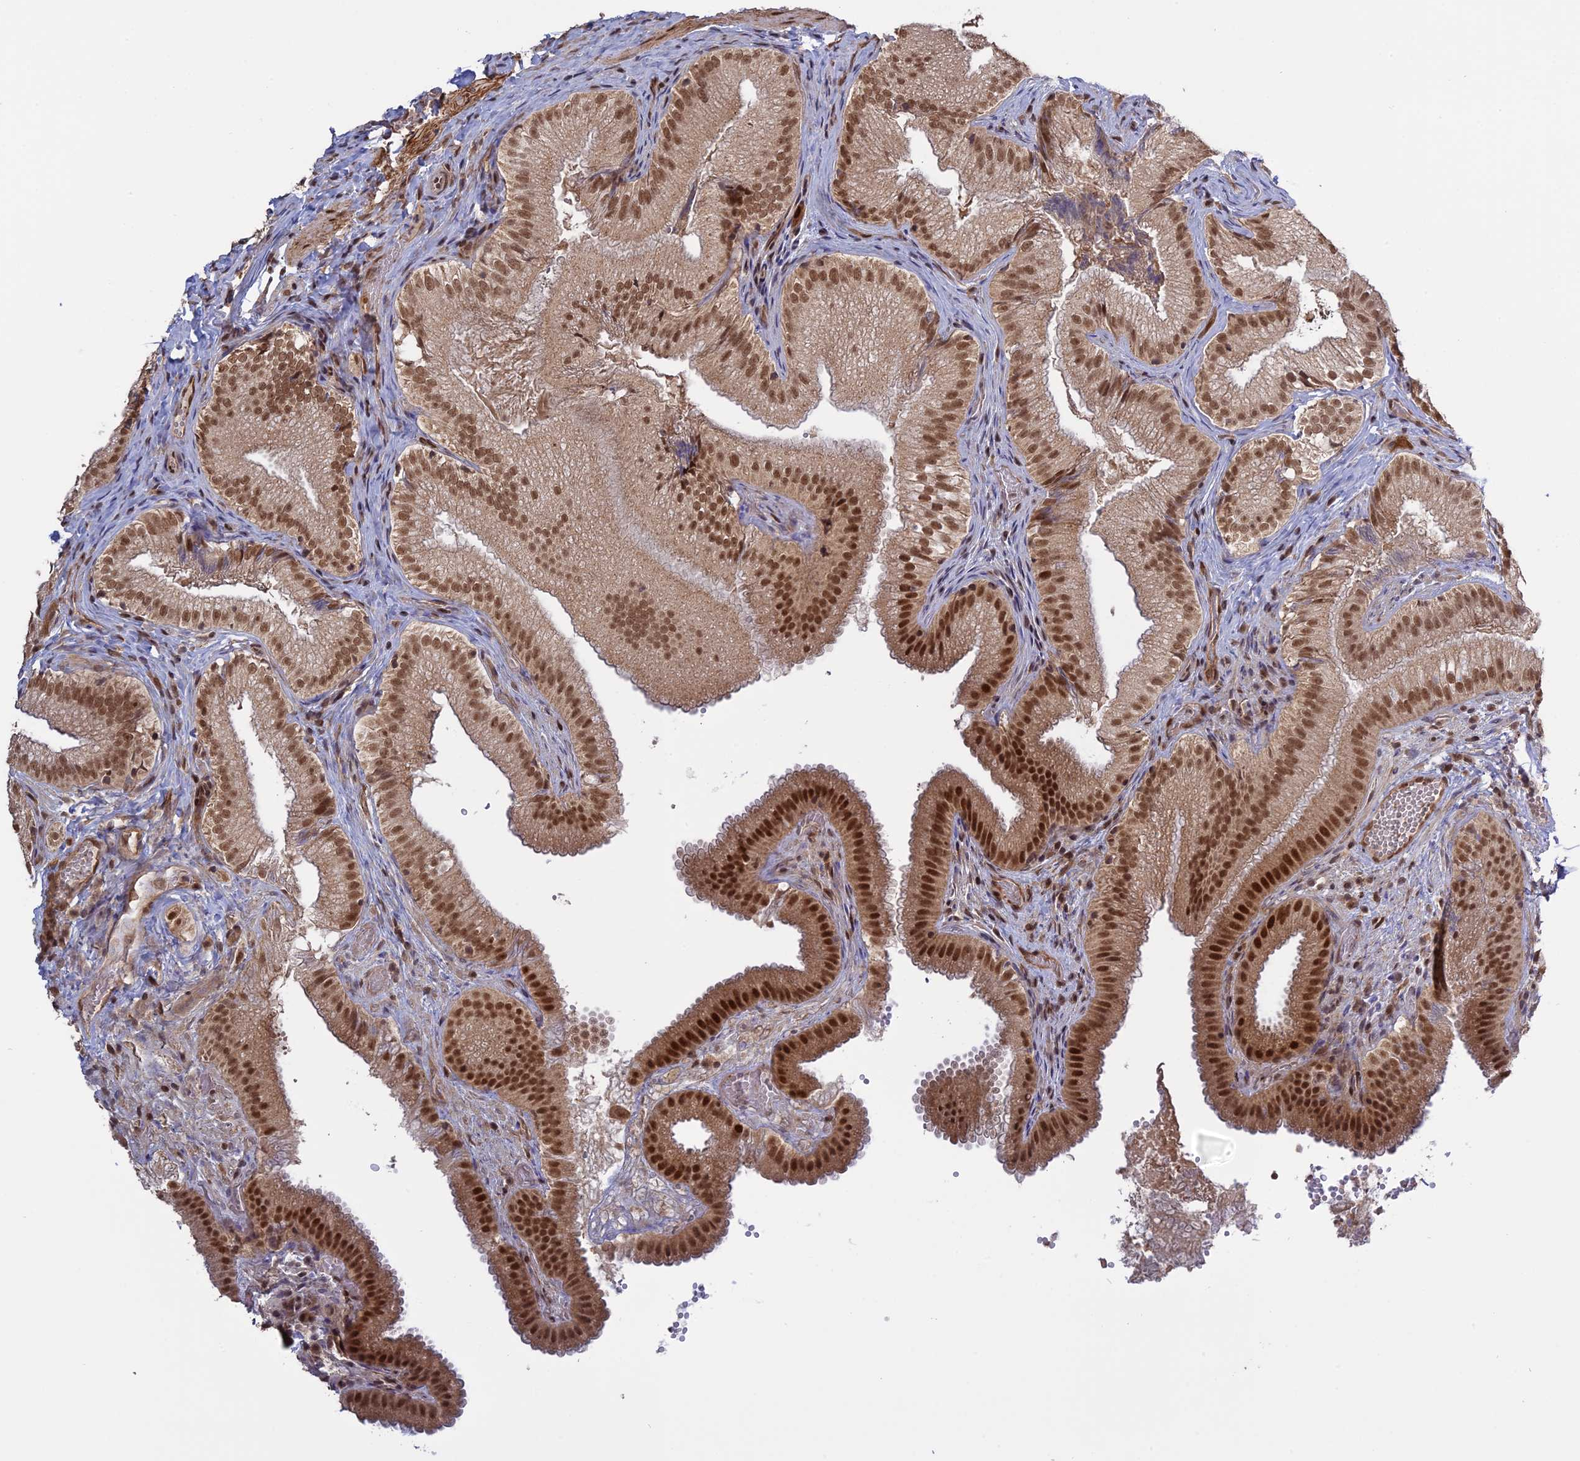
{"staining": {"intensity": "moderate", "quantity": ">75%", "location": "cytoplasmic/membranous,nuclear"}, "tissue": "gallbladder", "cell_type": "Glandular cells", "image_type": "normal", "snomed": [{"axis": "morphology", "description": "Normal tissue, NOS"}, {"axis": "topography", "description": "Gallbladder"}], "caption": "High-power microscopy captured an IHC micrograph of normal gallbladder, revealing moderate cytoplasmic/membranous,nuclear staining in about >75% of glandular cells.", "gene": "PKIG", "patient": {"sex": "female", "age": 30}}